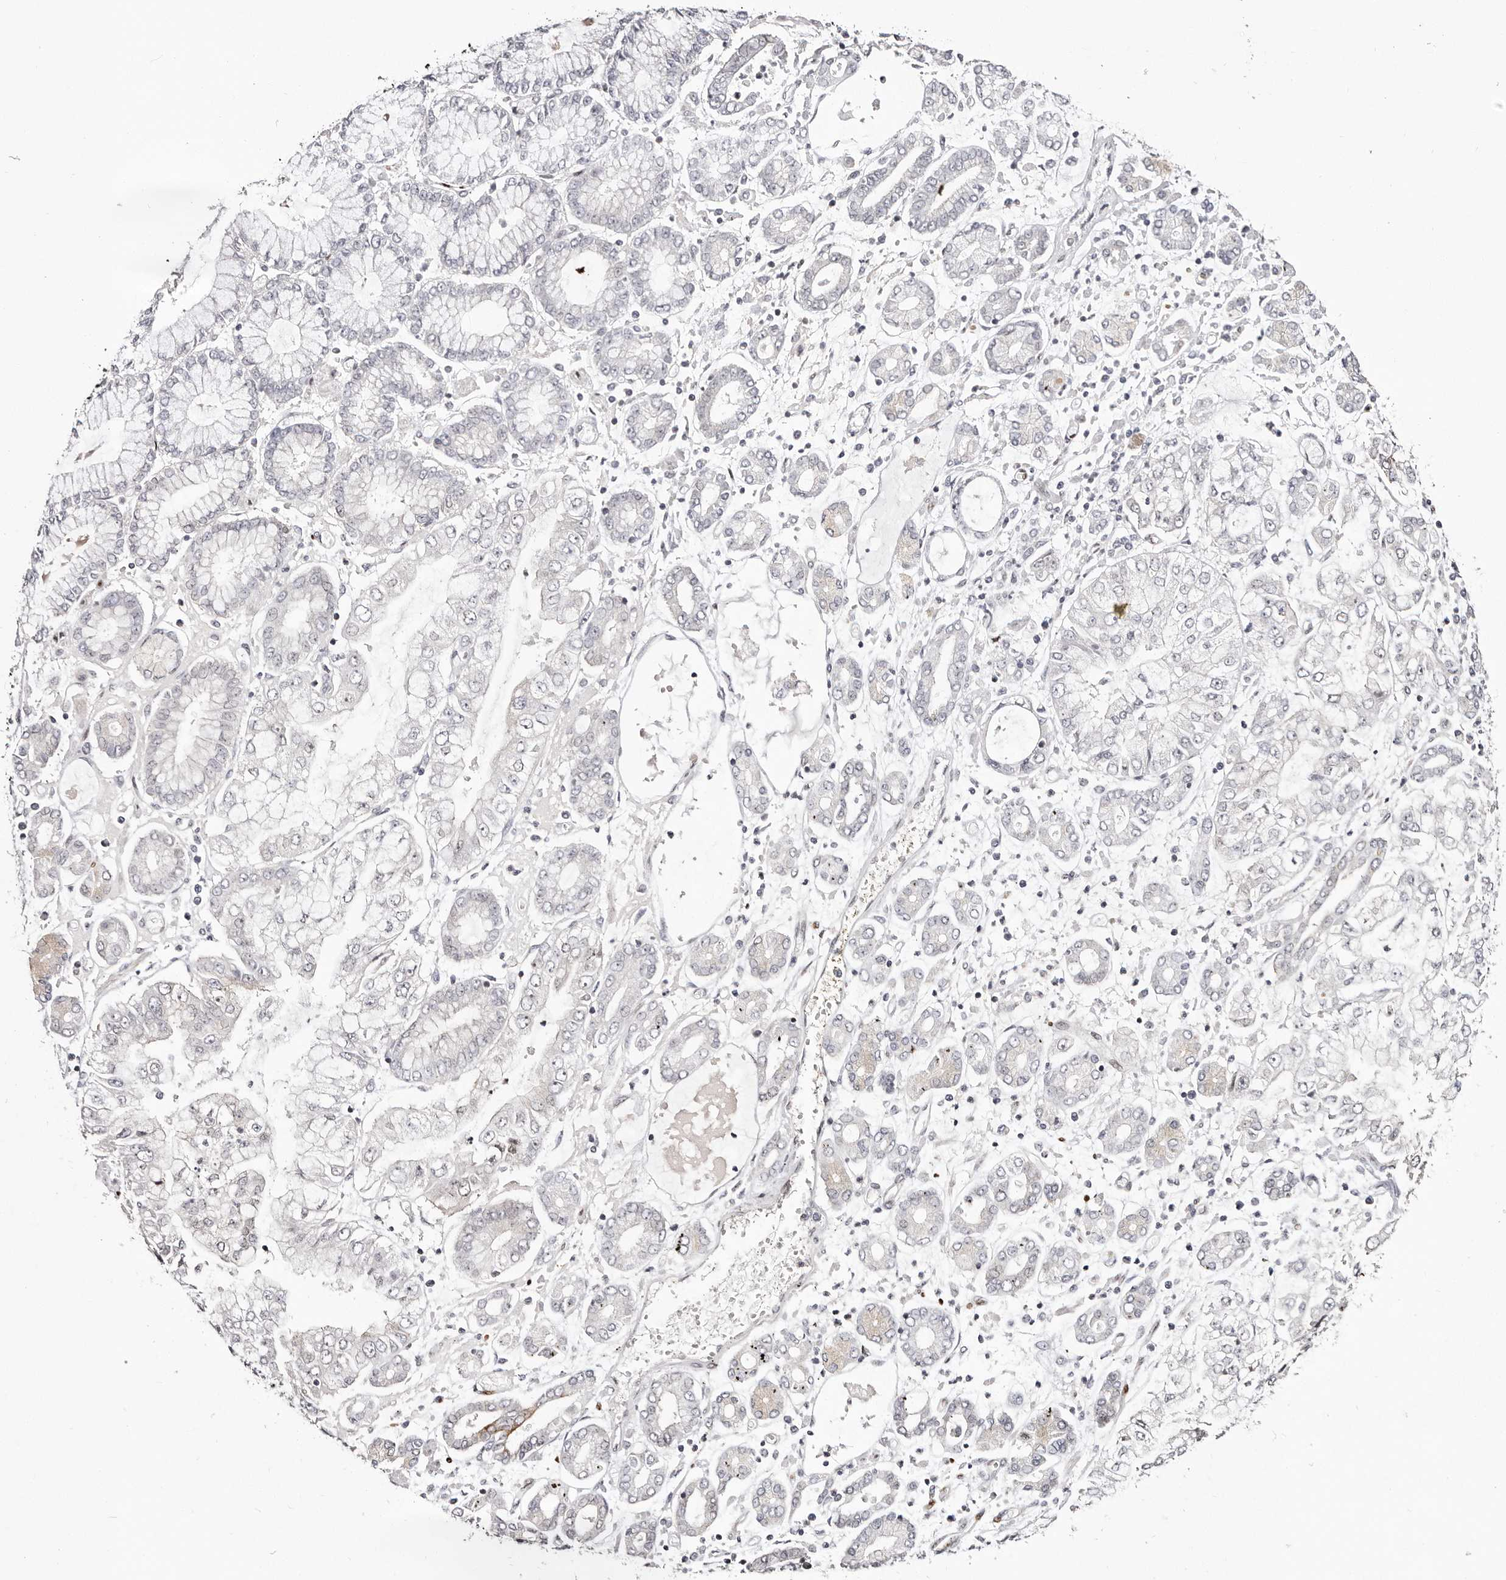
{"staining": {"intensity": "negative", "quantity": "none", "location": "none"}, "tissue": "stomach cancer", "cell_type": "Tumor cells", "image_type": "cancer", "snomed": [{"axis": "morphology", "description": "Adenocarcinoma, NOS"}, {"axis": "topography", "description": "Stomach"}], "caption": "This is an IHC photomicrograph of stomach adenocarcinoma. There is no positivity in tumor cells.", "gene": "NUP153", "patient": {"sex": "male", "age": 76}}